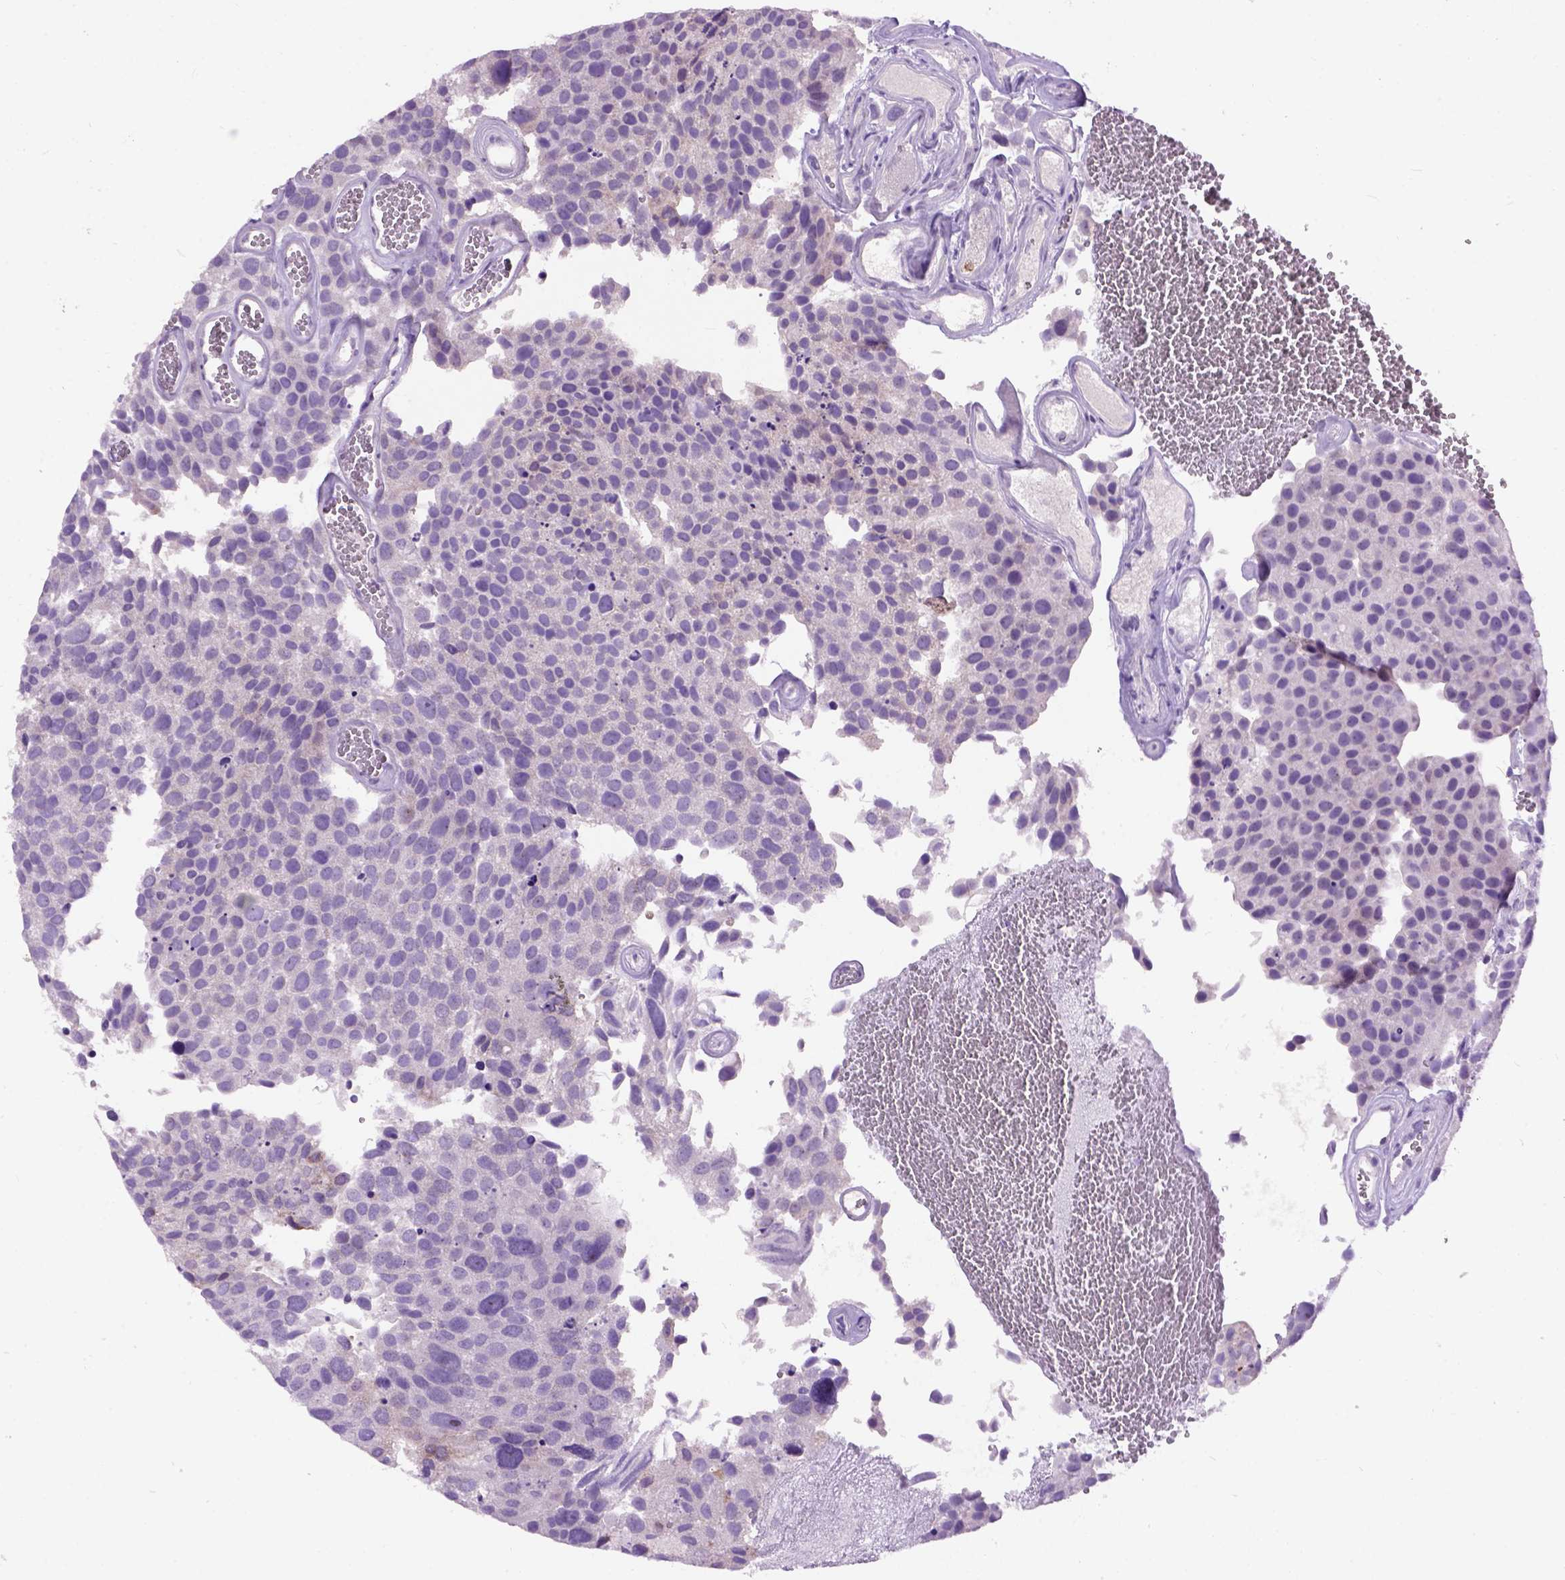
{"staining": {"intensity": "negative", "quantity": "none", "location": "none"}, "tissue": "urothelial cancer", "cell_type": "Tumor cells", "image_type": "cancer", "snomed": [{"axis": "morphology", "description": "Urothelial carcinoma, Low grade"}, {"axis": "topography", "description": "Urinary bladder"}], "caption": "Immunohistochemical staining of human low-grade urothelial carcinoma shows no significant staining in tumor cells.", "gene": "MAPT", "patient": {"sex": "female", "age": 69}}